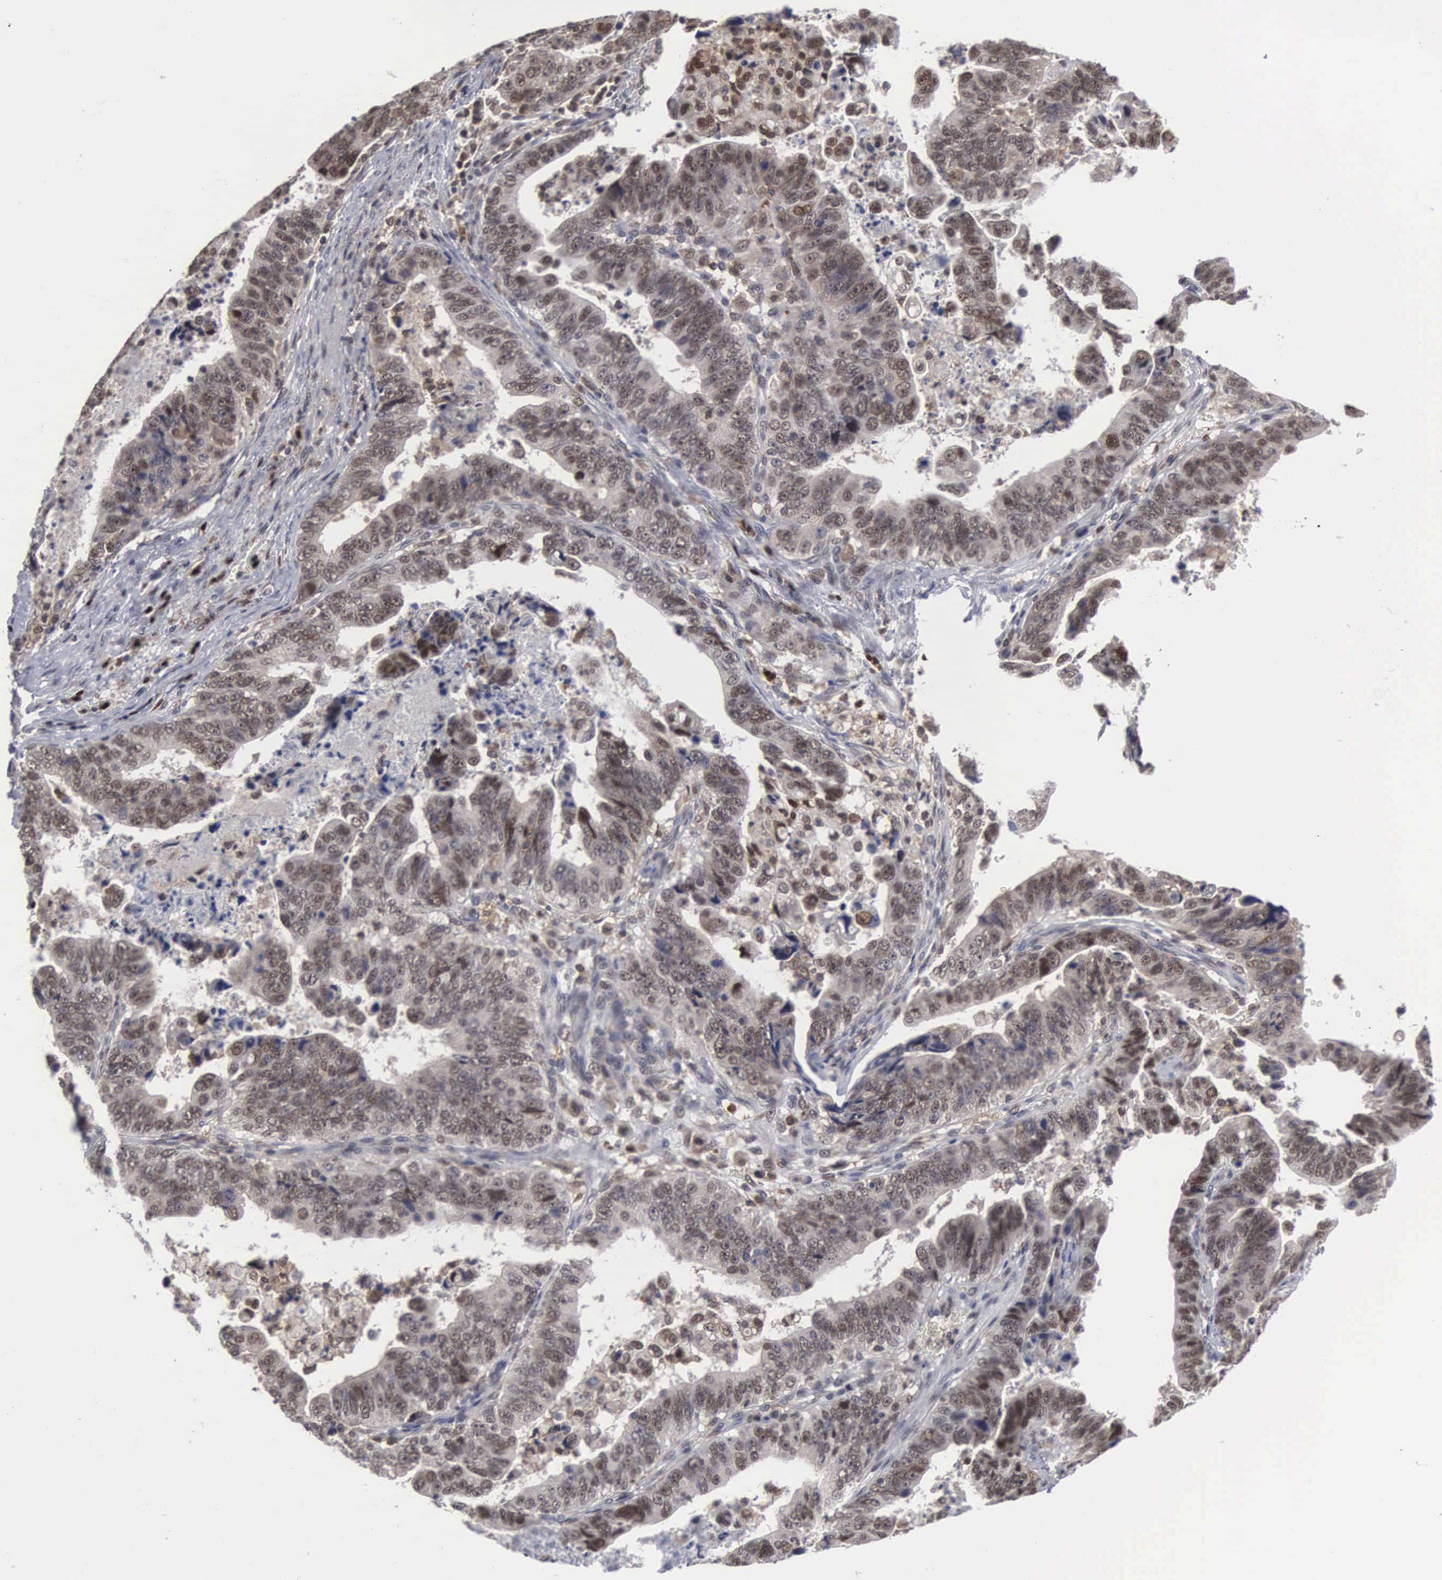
{"staining": {"intensity": "moderate", "quantity": "25%-75%", "location": "nuclear"}, "tissue": "stomach cancer", "cell_type": "Tumor cells", "image_type": "cancer", "snomed": [{"axis": "morphology", "description": "Adenocarcinoma, NOS"}, {"axis": "topography", "description": "Stomach, upper"}], "caption": "A high-resolution histopathology image shows immunohistochemistry (IHC) staining of stomach cancer (adenocarcinoma), which displays moderate nuclear expression in about 25%-75% of tumor cells.", "gene": "TRMT5", "patient": {"sex": "female", "age": 50}}